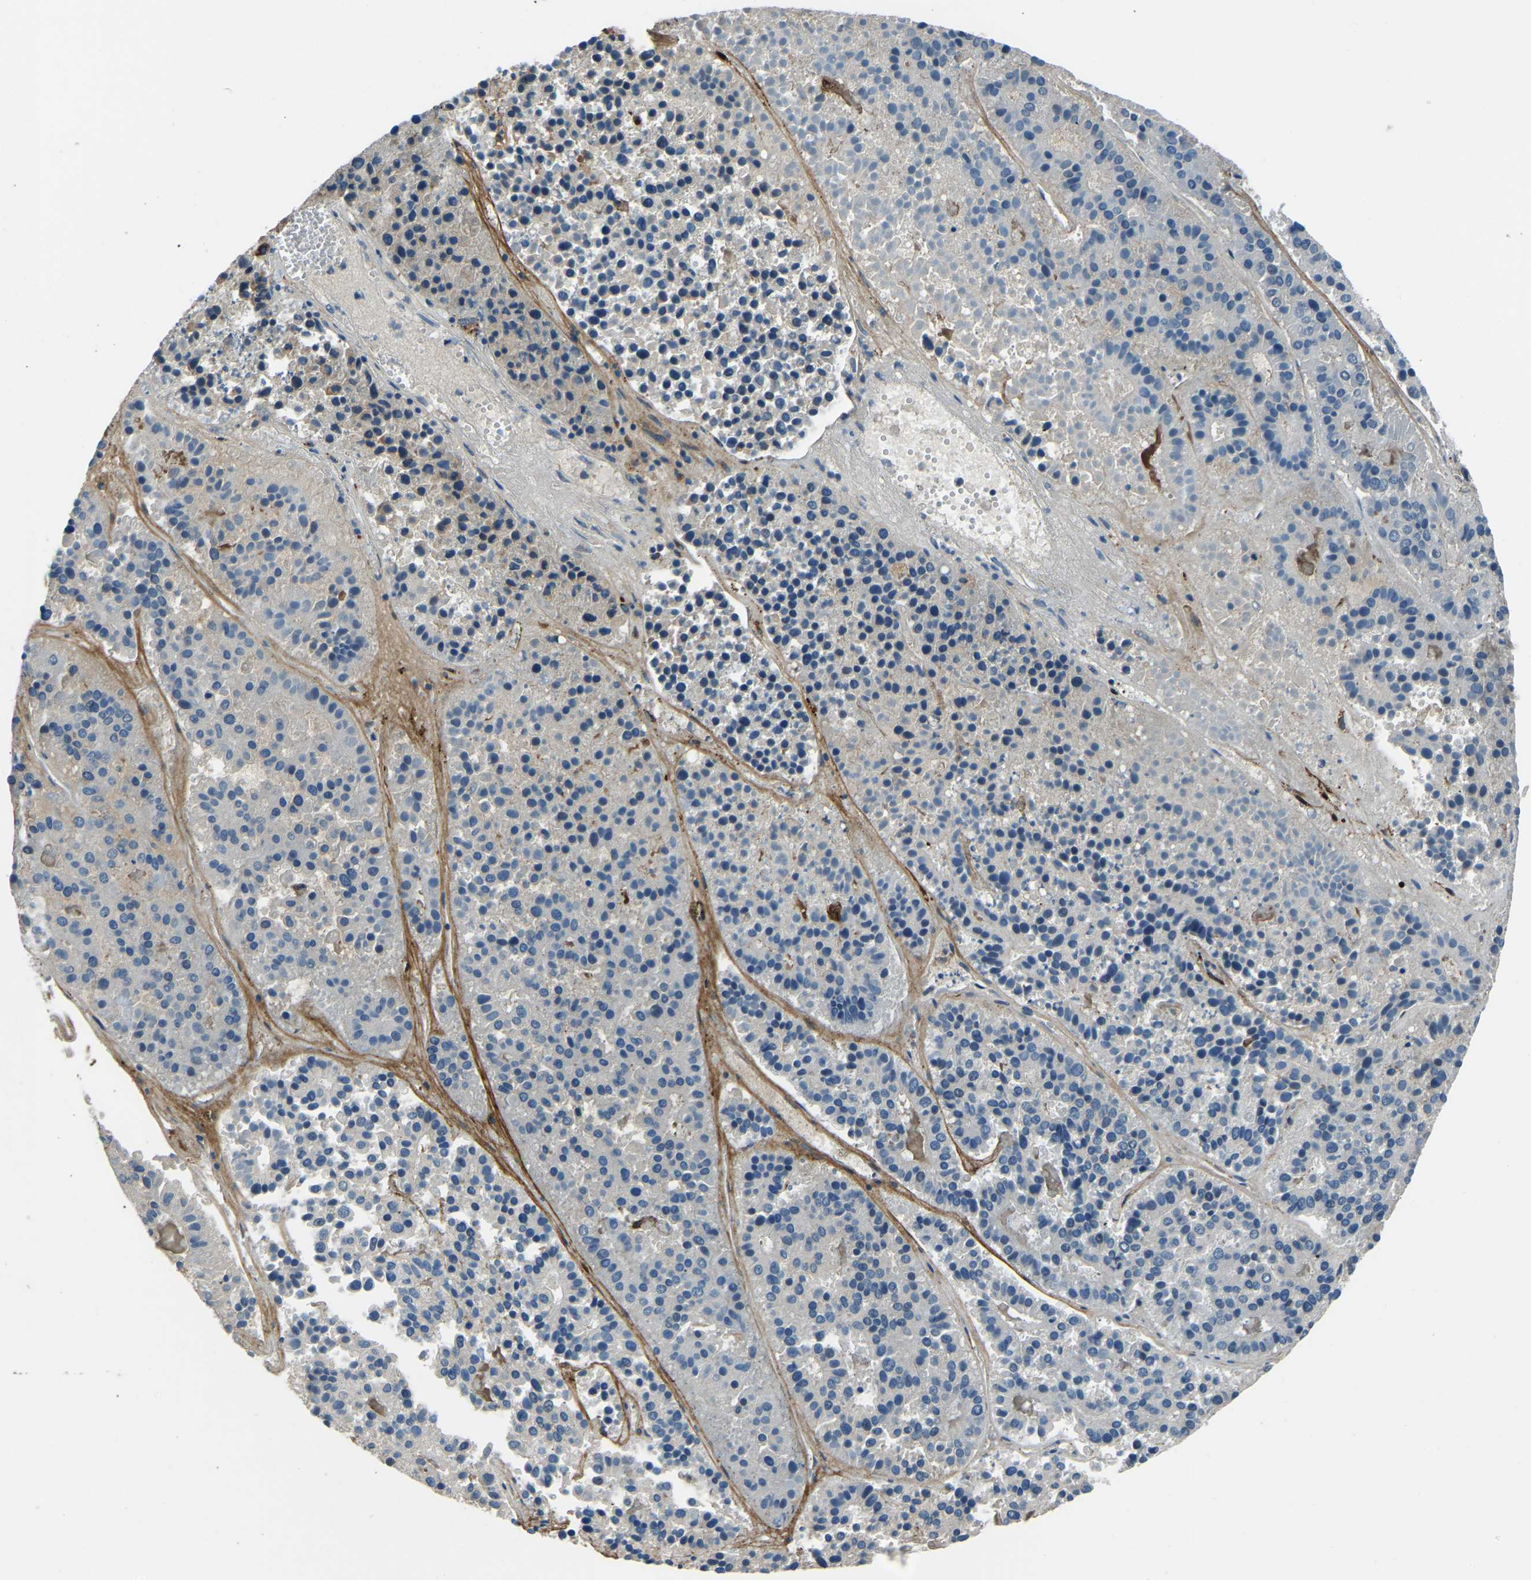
{"staining": {"intensity": "negative", "quantity": "none", "location": "none"}, "tissue": "pancreatic cancer", "cell_type": "Tumor cells", "image_type": "cancer", "snomed": [{"axis": "morphology", "description": "Adenocarcinoma, NOS"}, {"axis": "topography", "description": "Pancreas"}], "caption": "Immunohistochemical staining of pancreatic adenocarcinoma shows no significant positivity in tumor cells. The staining was performed using DAB (3,3'-diaminobenzidine) to visualize the protein expression in brown, while the nuclei were stained in blue with hematoxylin (Magnification: 20x).", "gene": "COL3A1", "patient": {"sex": "male", "age": 50}}